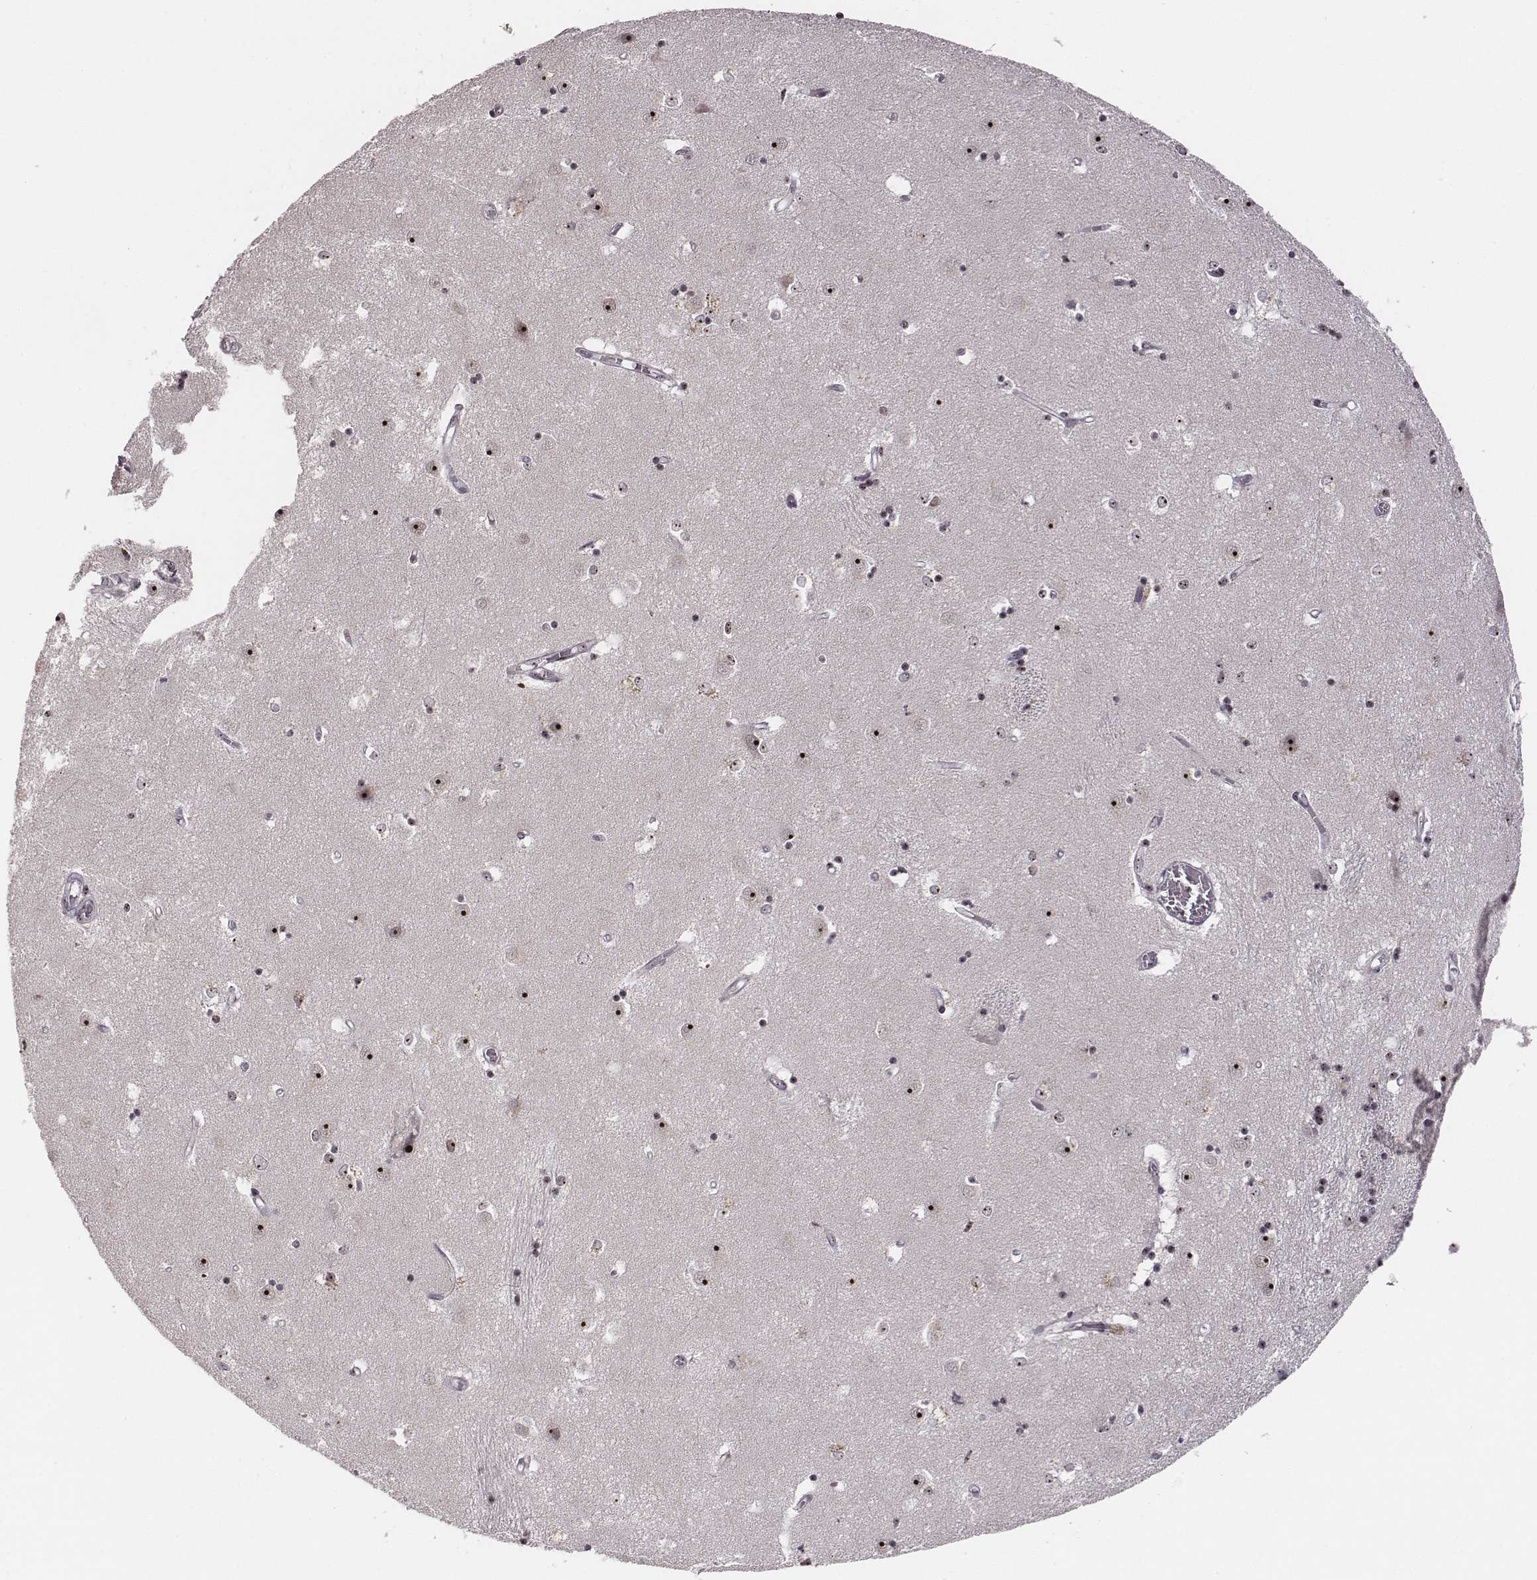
{"staining": {"intensity": "moderate", "quantity": ">75%", "location": "nuclear"}, "tissue": "caudate", "cell_type": "Glial cells", "image_type": "normal", "snomed": [{"axis": "morphology", "description": "Normal tissue, NOS"}, {"axis": "topography", "description": "Lateral ventricle wall"}], "caption": "About >75% of glial cells in normal caudate demonstrate moderate nuclear protein staining as visualized by brown immunohistochemical staining.", "gene": "NOP56", "patient": {"sex": "male", "age": 54}}